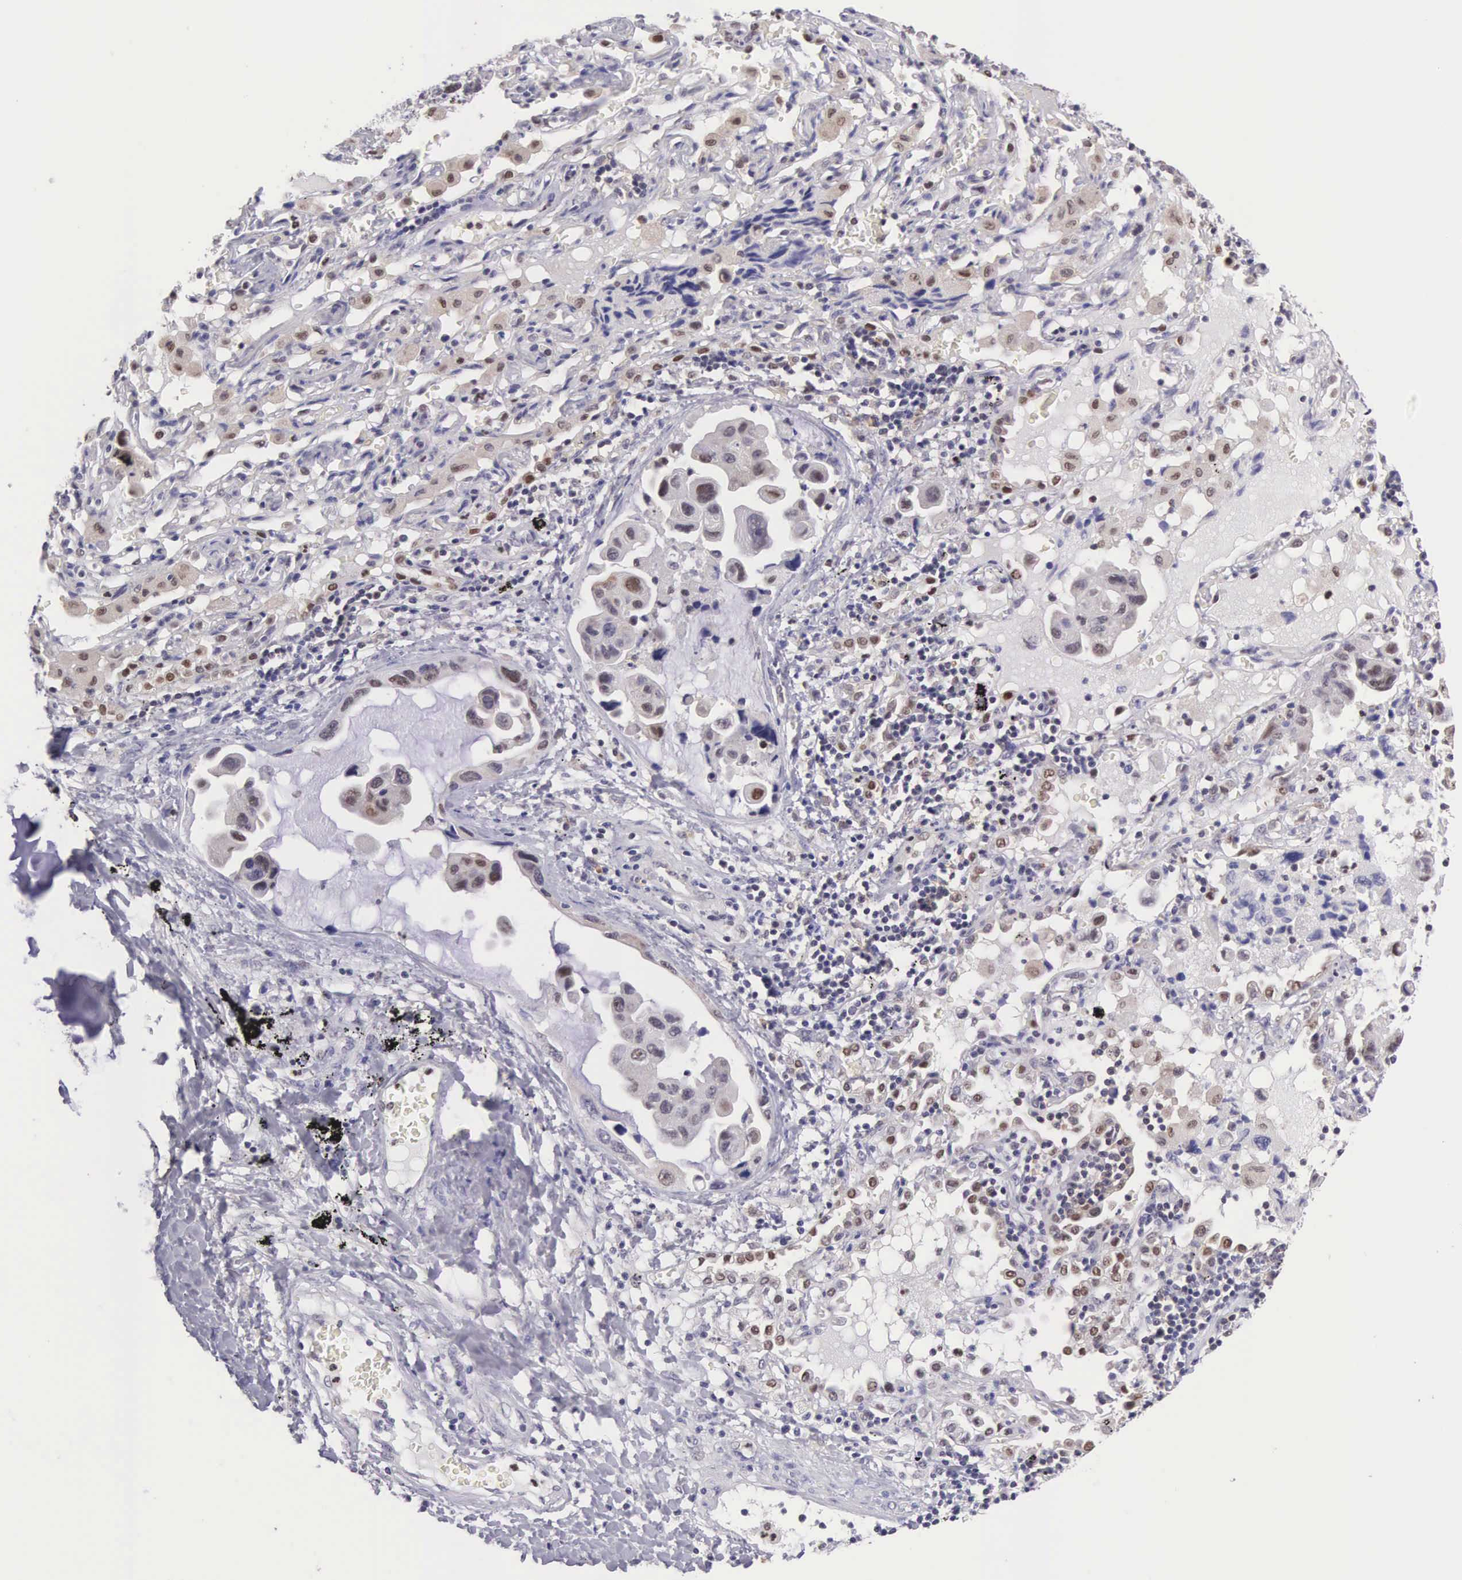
{"staining": {"intensity": "weak", "quantity": "<25%", "location": "nuclear"}, "tissue": "lung cancer", "cell_type": "Tumor cells", "image_type": "cancer", "snomed": [{"axis": "morphology", "description": "Adenocarcinoma, NOS"}, {"axis": "topography", "description": "Lung"}], "caption": "This photomicrograph is of lung adenocarcinoma stained with IHC to label a protein in brown with the nuclei are counter-stained blue. There is no staining in tumor cells.", "gene": "GRK3", "patient": {"sex": "male", "age": 64}}